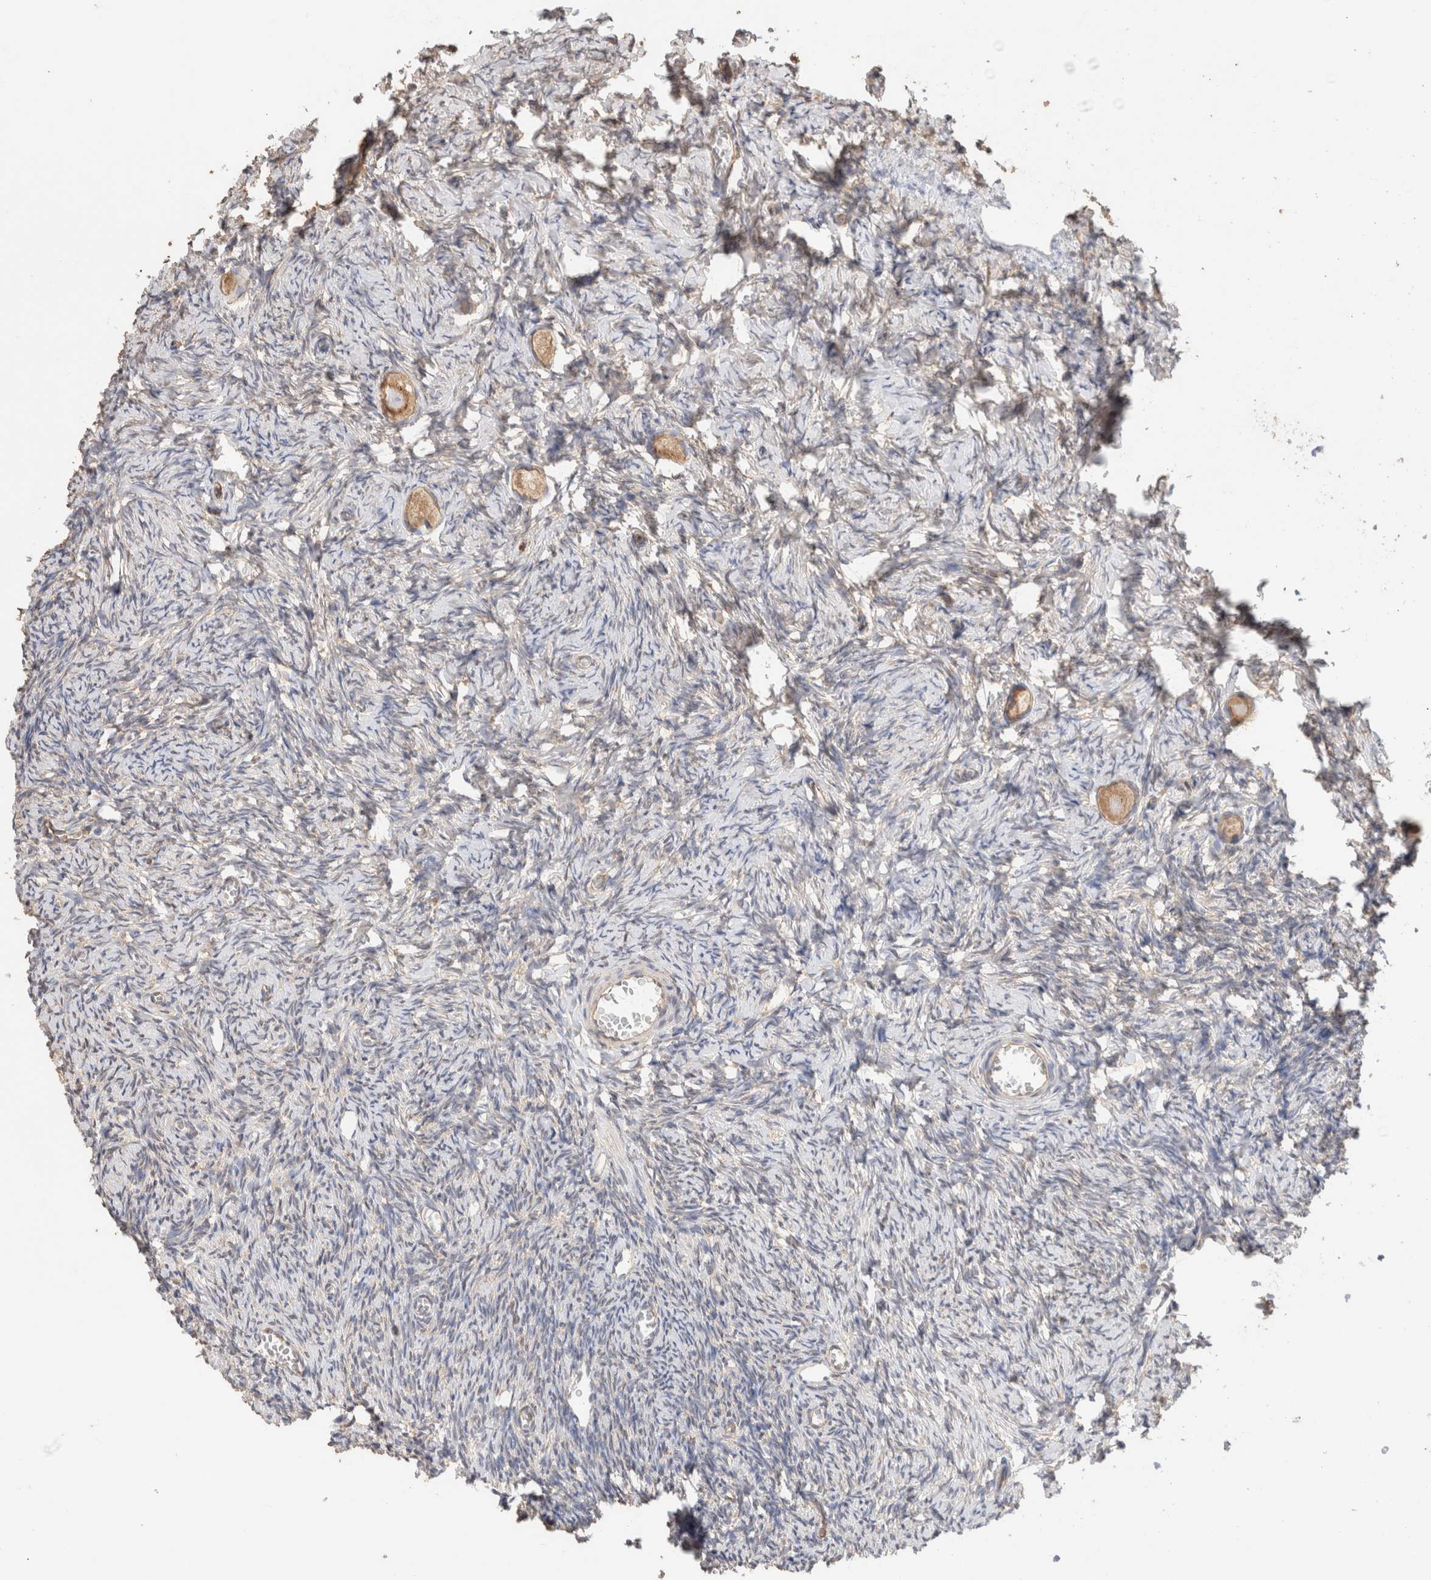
{"staining": {"intensity": "moderate", "quantity": ">75%", "location": "cytoplasmic/membranous"}, "tissue": "ovary", "cell_type": "Follicle cells", "image_type": "normal", "snomed": [{"axis": "morphology", "description": "Normal tissue, NOS"}, {"axis": "topography", "description": "Ovary"}], "caption": "Moderate cytoplasmic/membranous expression for a protein is identified in about >75% of follicle cells of unremarkable ovary using IHC.", "gene": "CFAP418", "patient": {"sex": "female", "age": 27}}